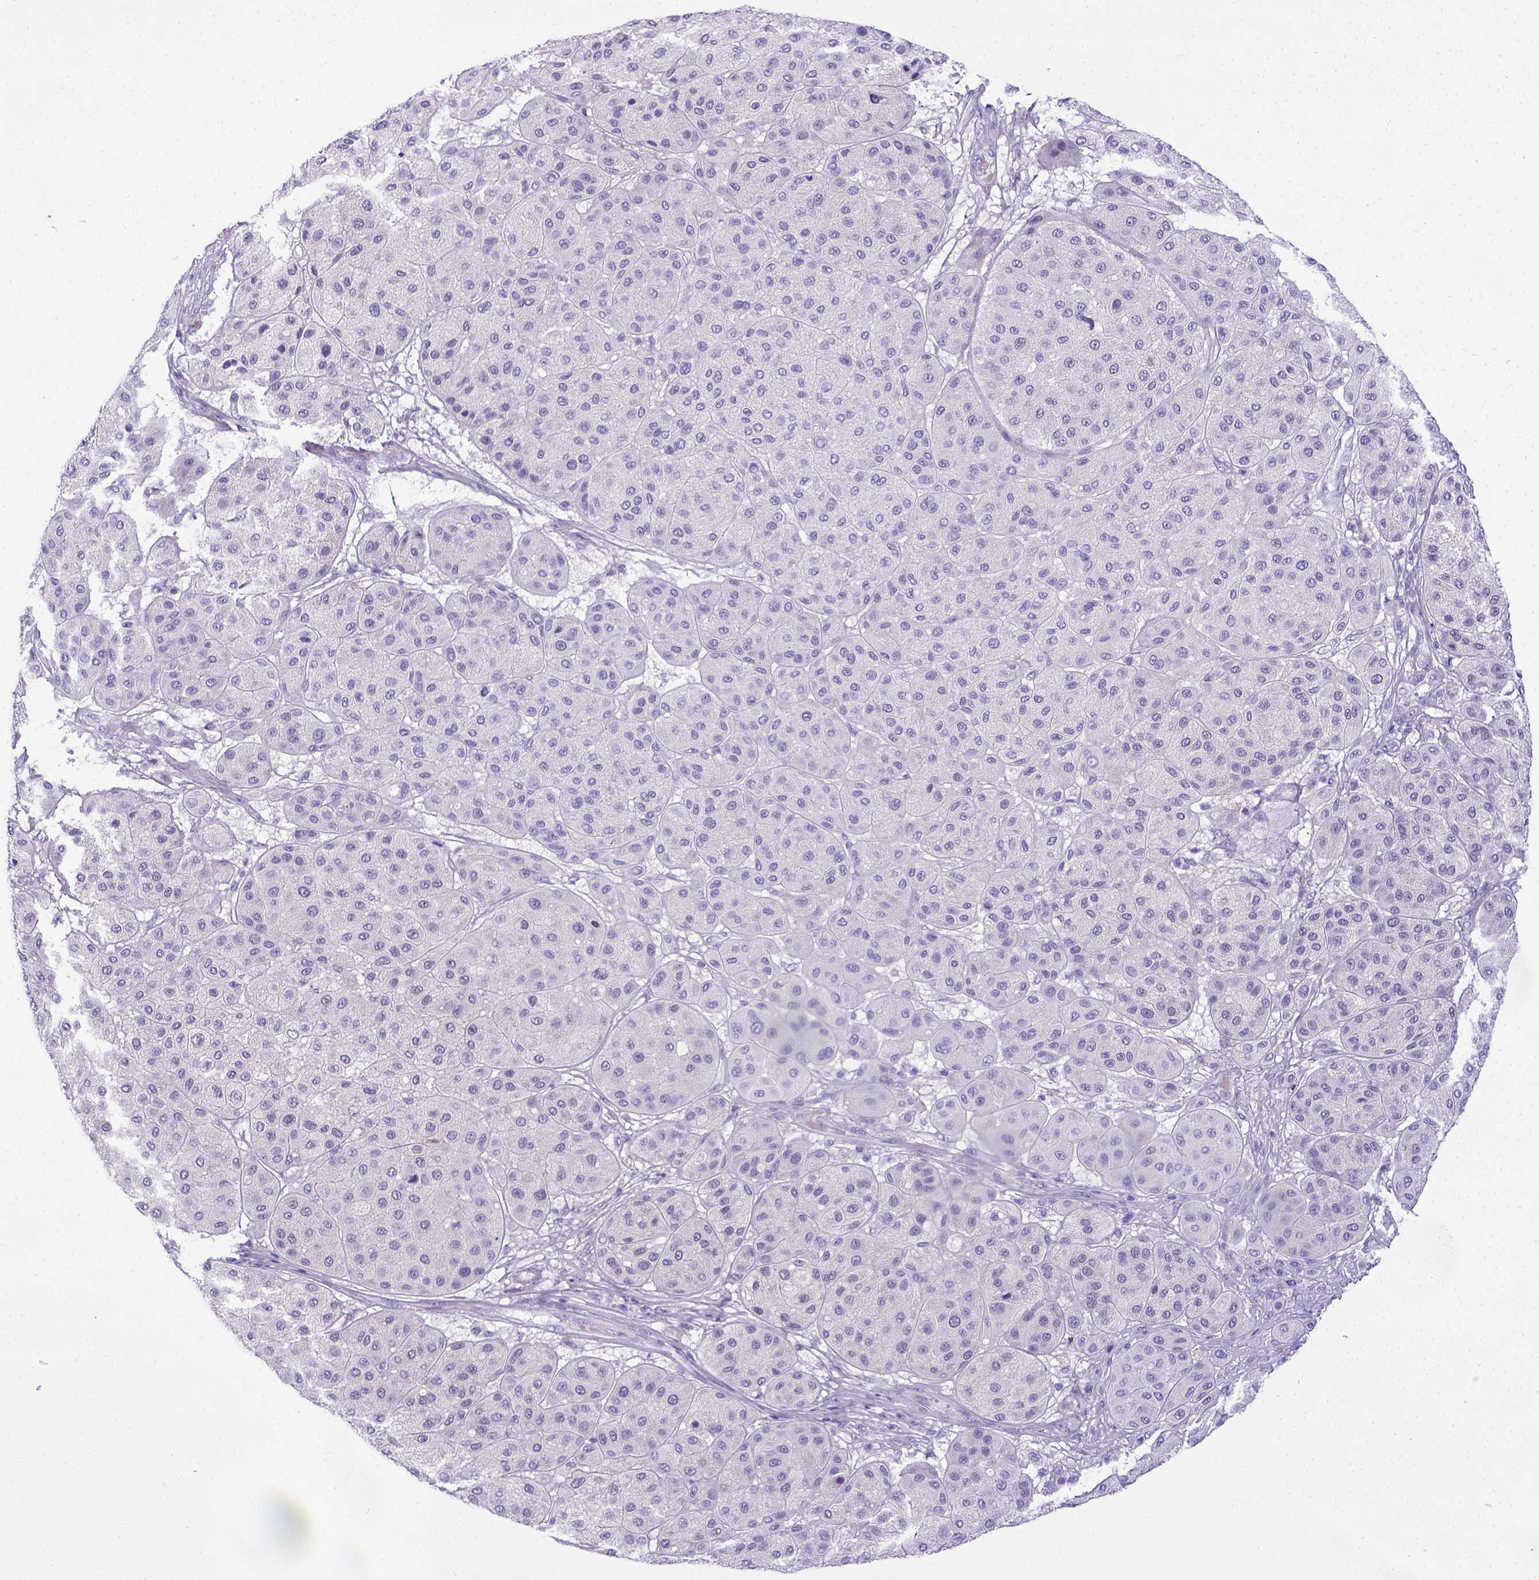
{"staining": {"intensity": "negative", "quantity": "none", "location": "none"}, "tissue": "melanoma", "cell_type": "Tumor cells", "image_type": "cancer", "snomed": [{"axis": "morphology", "description": "Malignant melanoma, Metastatic site"}, {"axis": "topography", "description": "Smooth muscle"}], "caption": "An image of melanoma stained for a protein reveals no brown staining in tumor cells. (Stains: DAB IHC with hematoxylin counter stain, Microscopy: brightfield microscopy at high magnification).", "gene": "BTN1A1", "patient": {"sex": "male", "age": 41}}